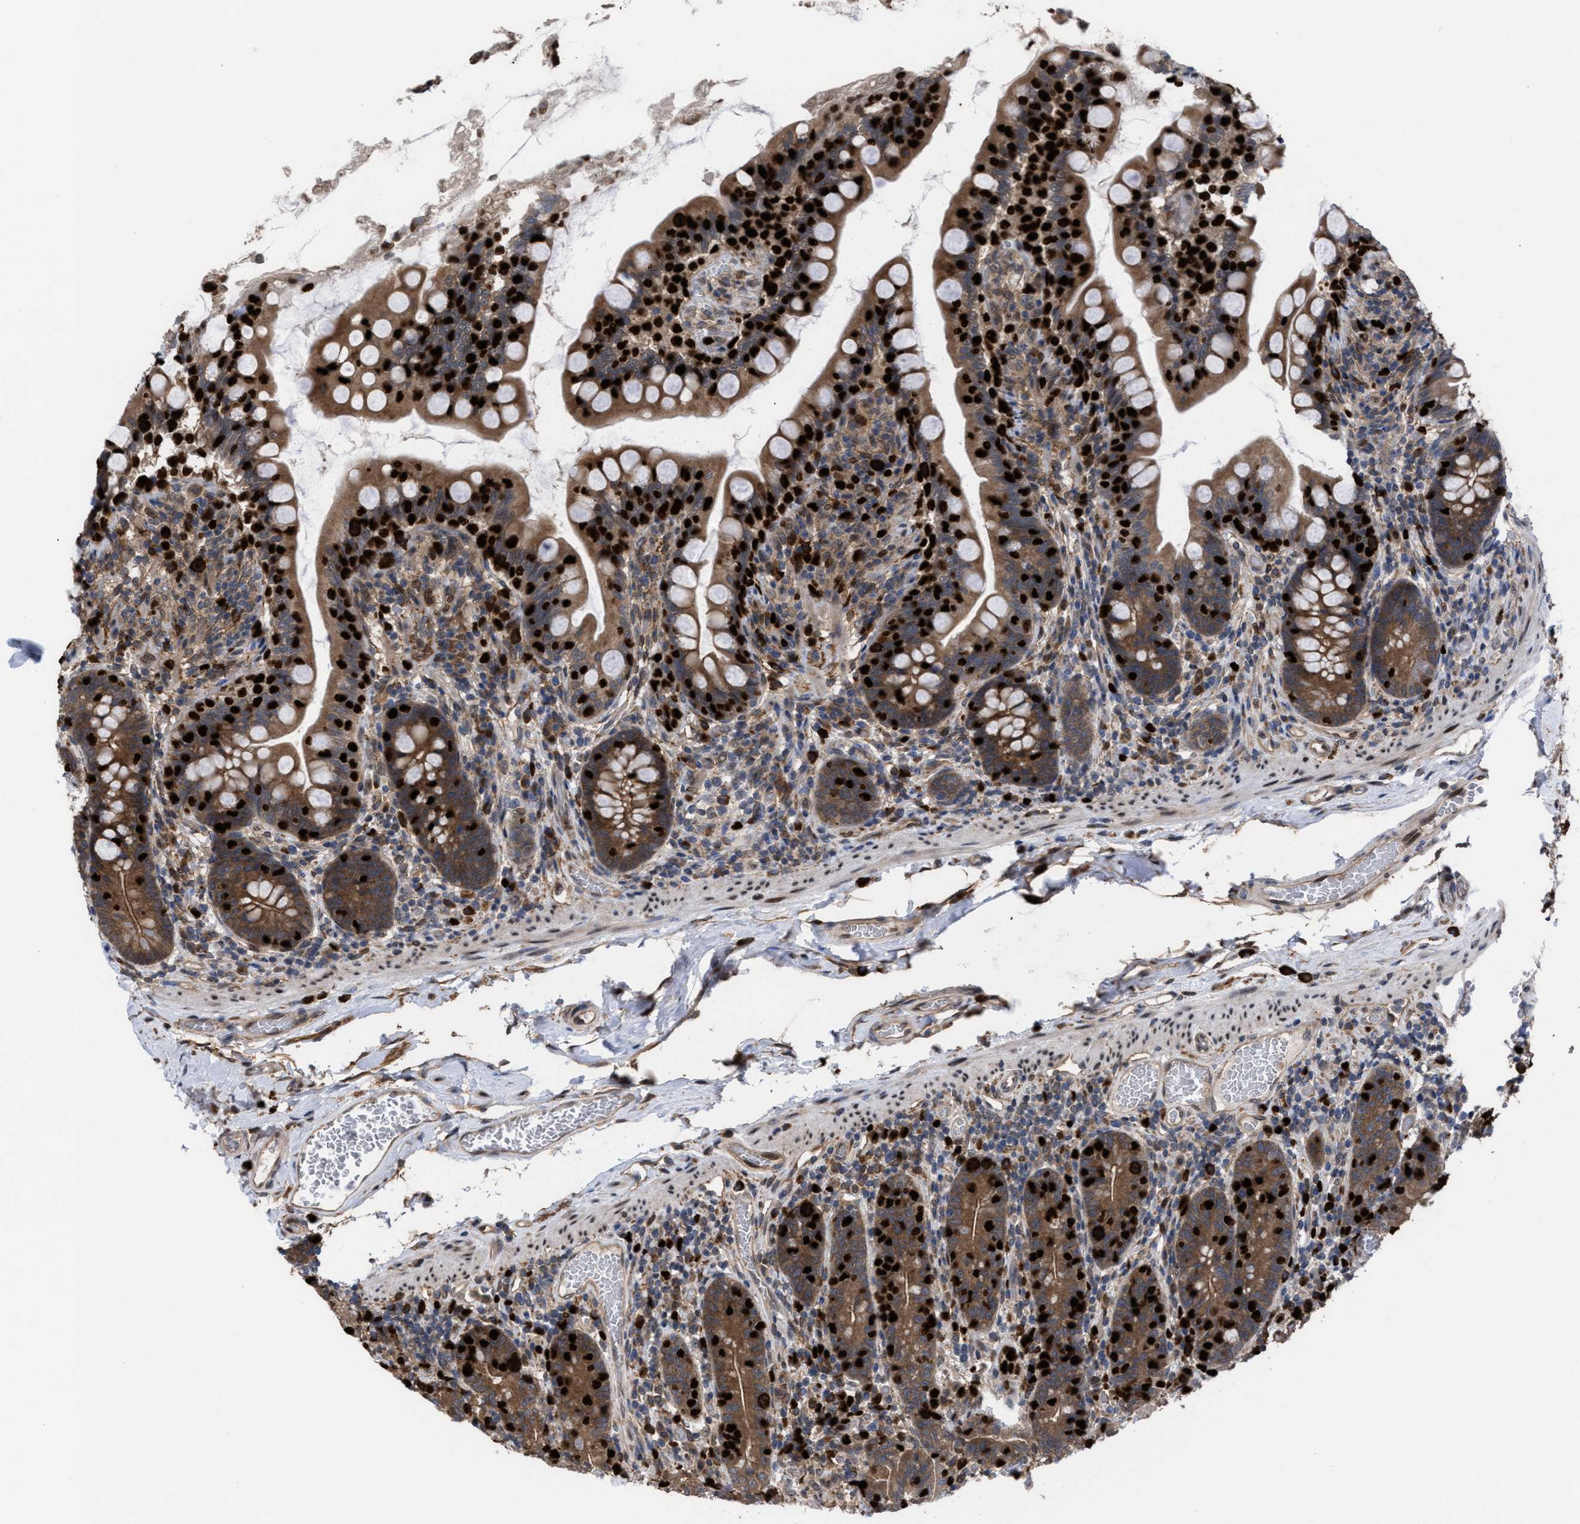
{"staining": {"intensity": "moderate", "quantity": ">75%", "location": "cytoplasmic/membranous"}, "tissue": "small intestine", "cell_type": "Glandular cells", "image_type": "normal", "snomed": [{"axis": "morphology", "description": "Normal tissue, NOS"}, {"axis": "topography", "description": "Small intestine"}], "caption": "Brown immunohistochemical staining in benign human small intestine shows moderate cytoplasmic/membranous positivity in approximately >75% of glandular cells. (DAB (3,3'-diaminobenzidine) = brown stain, brightfield microscopy at high magnification).", "gene": "TP53BP2", "patient": {"sex": "female", "age": 56}}